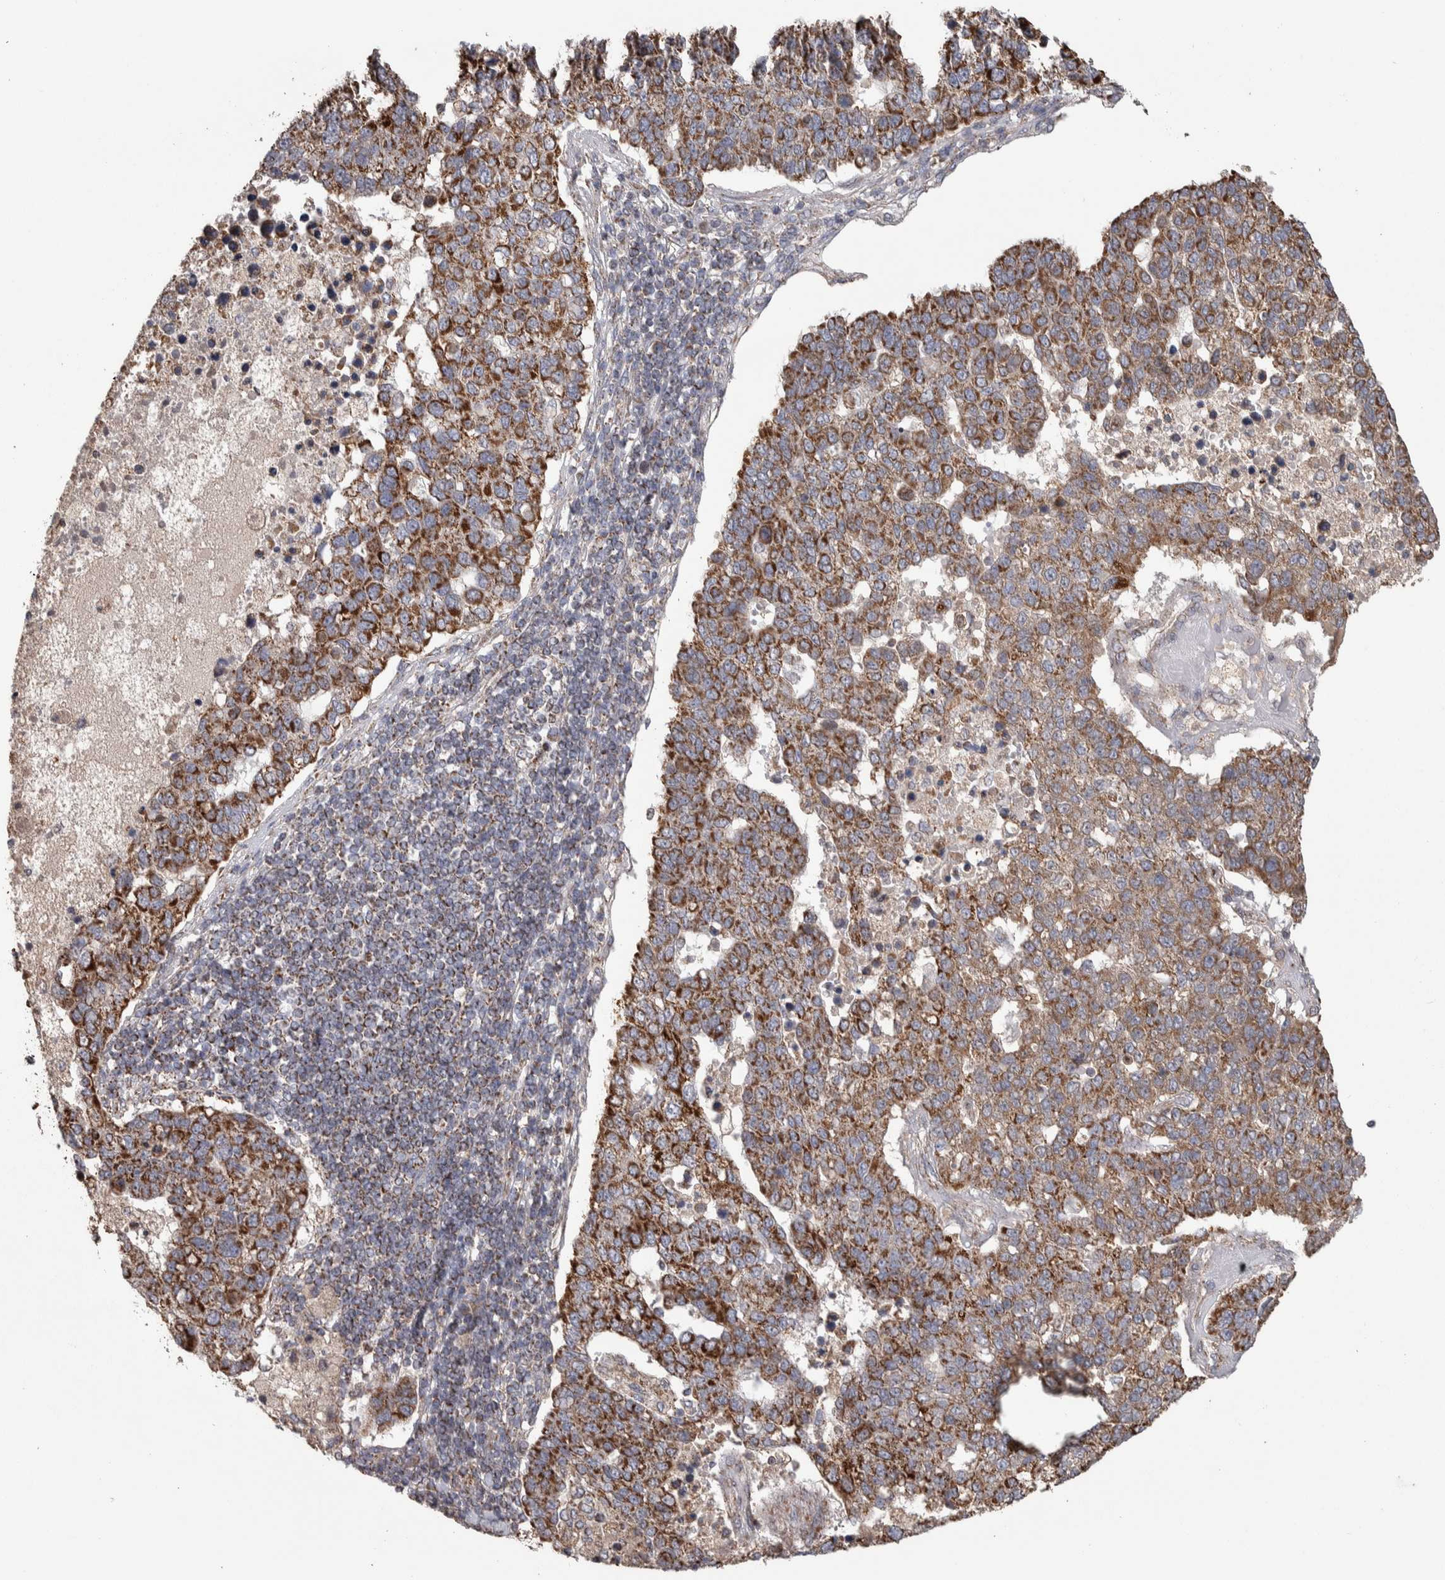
{"staining": {"intensity": "moderate", "quantity": ">75%", "location": "cytoplasmic/membranous"}, "tissue": "pancreatic cancer", "cell_type": "Tumor cells", "image_type": "cancer", "snomed": [{"axis": "morphology", "description": "Adenocarcinoma, NOS"}, {"axis": "topography", "description": "Pancreas"}], "caption": "Pancreatic cancer stained for a protein (brown) exhibits moderate cytoplasmic/membranous positive expression in approximately >75% of tumor cells.", "gene": "SCO1", "patient": {"sex": "female", "age": 61}}